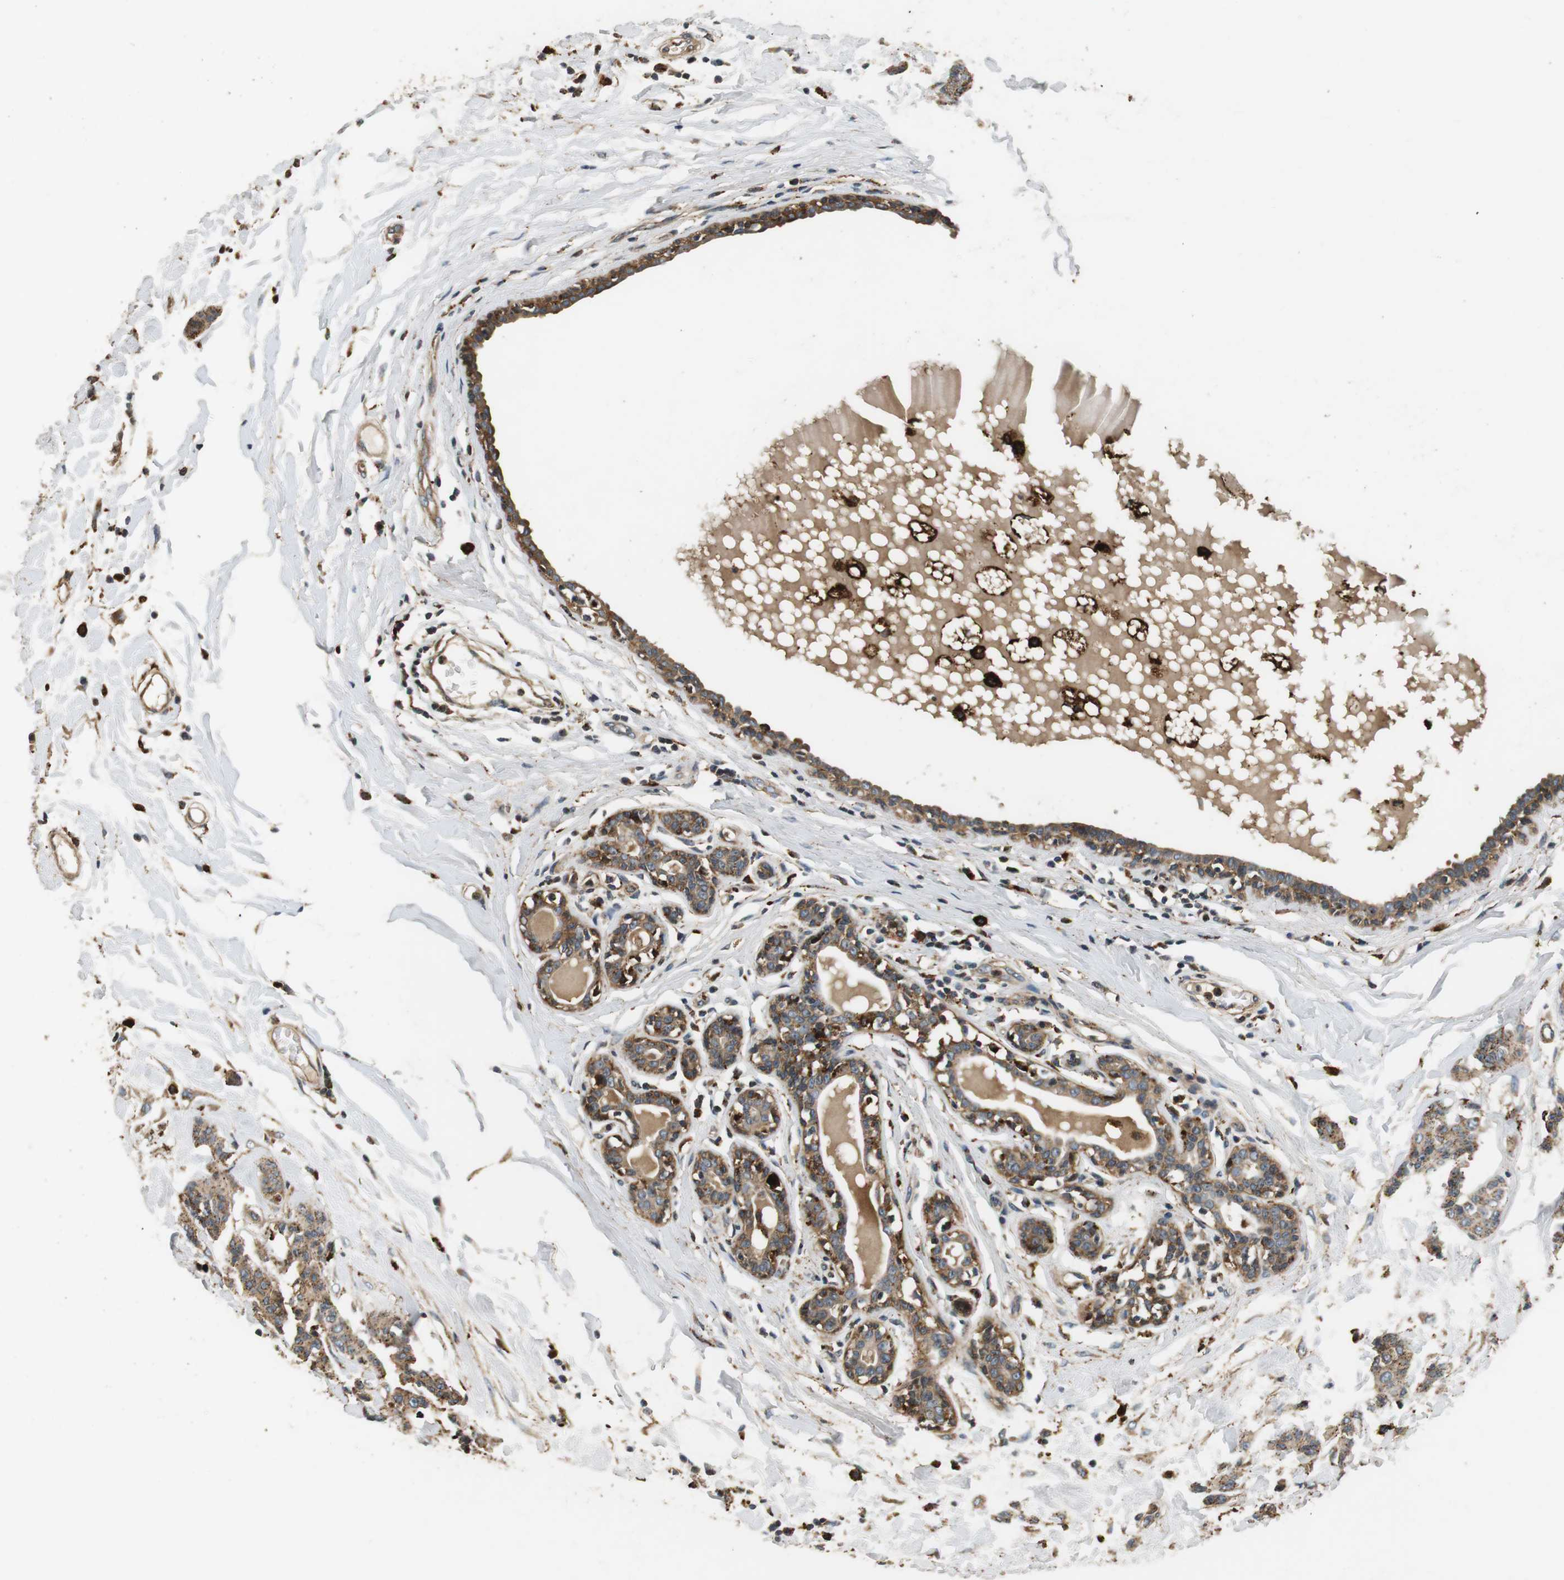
{"staining": {"intensity": "moderate", "quantity": ">75%", "location": "cytoplasmic/membranous"}, "tissue": "breast cancer", "cell_type": "Tumor cells", "image_type": "cancer", "snomed": [{"axis": "morphology", "description": "Normal tissue, NOS"}, {"axis": "morphology", "description": "Duct carcinoma"}, {"axis": "topography", "description": "Breast"}], "caption": "Human breast invasive ductal carcinoma stained with a protein marker reveals moderate staining in tumor cells.", "gene": "TXNRD1", "patient": {"sex": "female", "age": 40}}